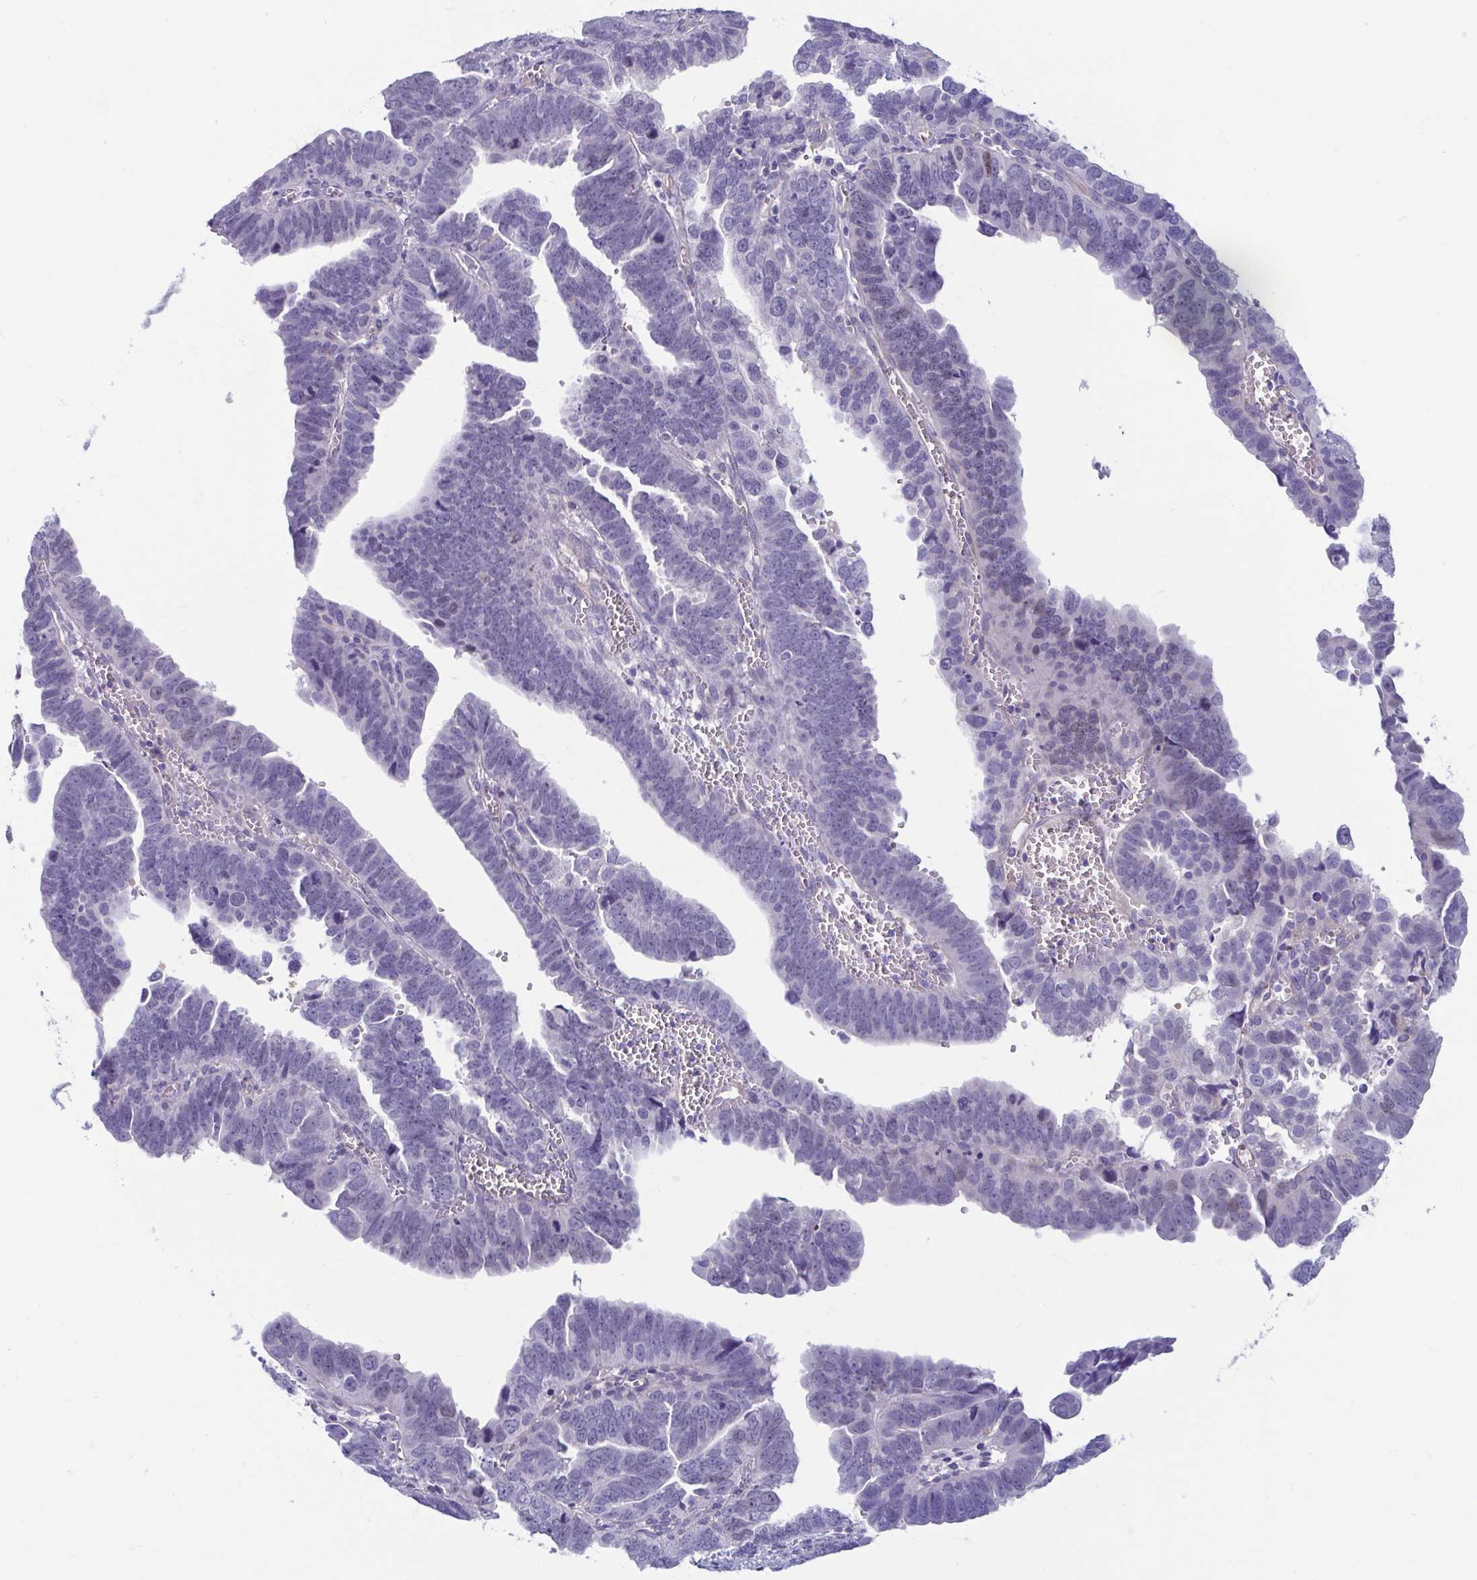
{"staining": {"intensity": "negative", "quantity": "none", "location": "none"}, "tissue": "endometrial cancer", "cell_type": "Tumor cells", "image_type": "cancer", "snomed": [{"axis": "morphology", "description": "Adenocarcinoma, NOS"}, {"axis": "topography", "description": "Endometrium"}], "caption": "Adenocarcinoma (endometrial) was stained to show a protein in brown. There is no significant expression in tumor cells. The staining was performed using DAB to visualize the protein expression in brown, while the nuclei were stained in blue with hematoxylin (Magnification: 20x).", "gene": "MORC4", "patient": {"sex": "female", "age": 75}}